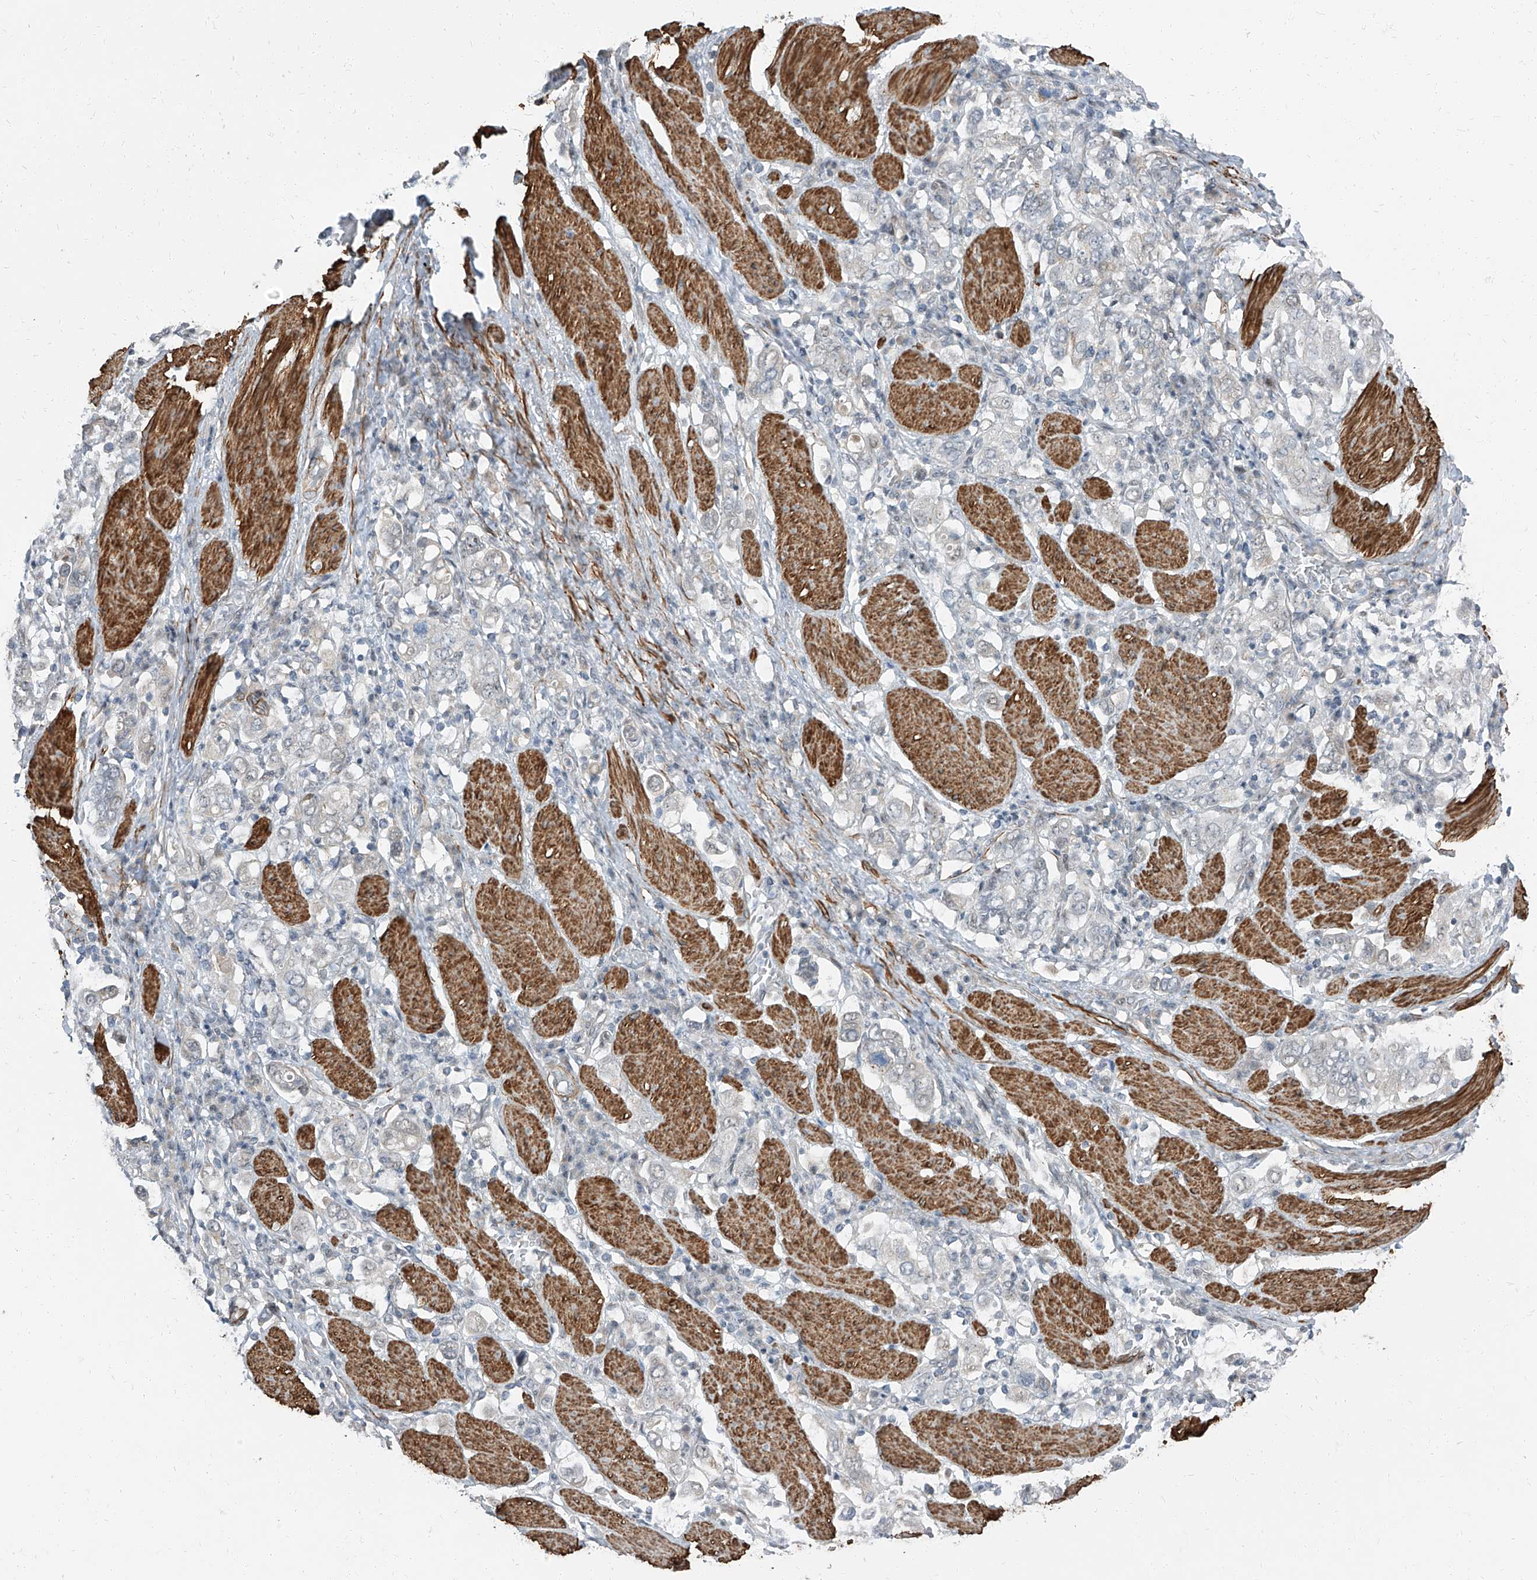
{"staining": {"intensity": "negative", "quantity": "none", "location": "none"}, "tissue": "stomach cancer", "cell_type": "Tumor cells", "image_type": "cancer", "snomed": [{"axis": "morphology", "description": "Adenocarcinoma, NOS"}, {"axis": "topography", "description": "Stomach, upper"}], "caption": "This is an IHC image of stomach cancer (adenocarcinoma). There is no positivity in tumor cells.", "gene": "TXLNB", "patient": {"sex": "male", "age": 62}}